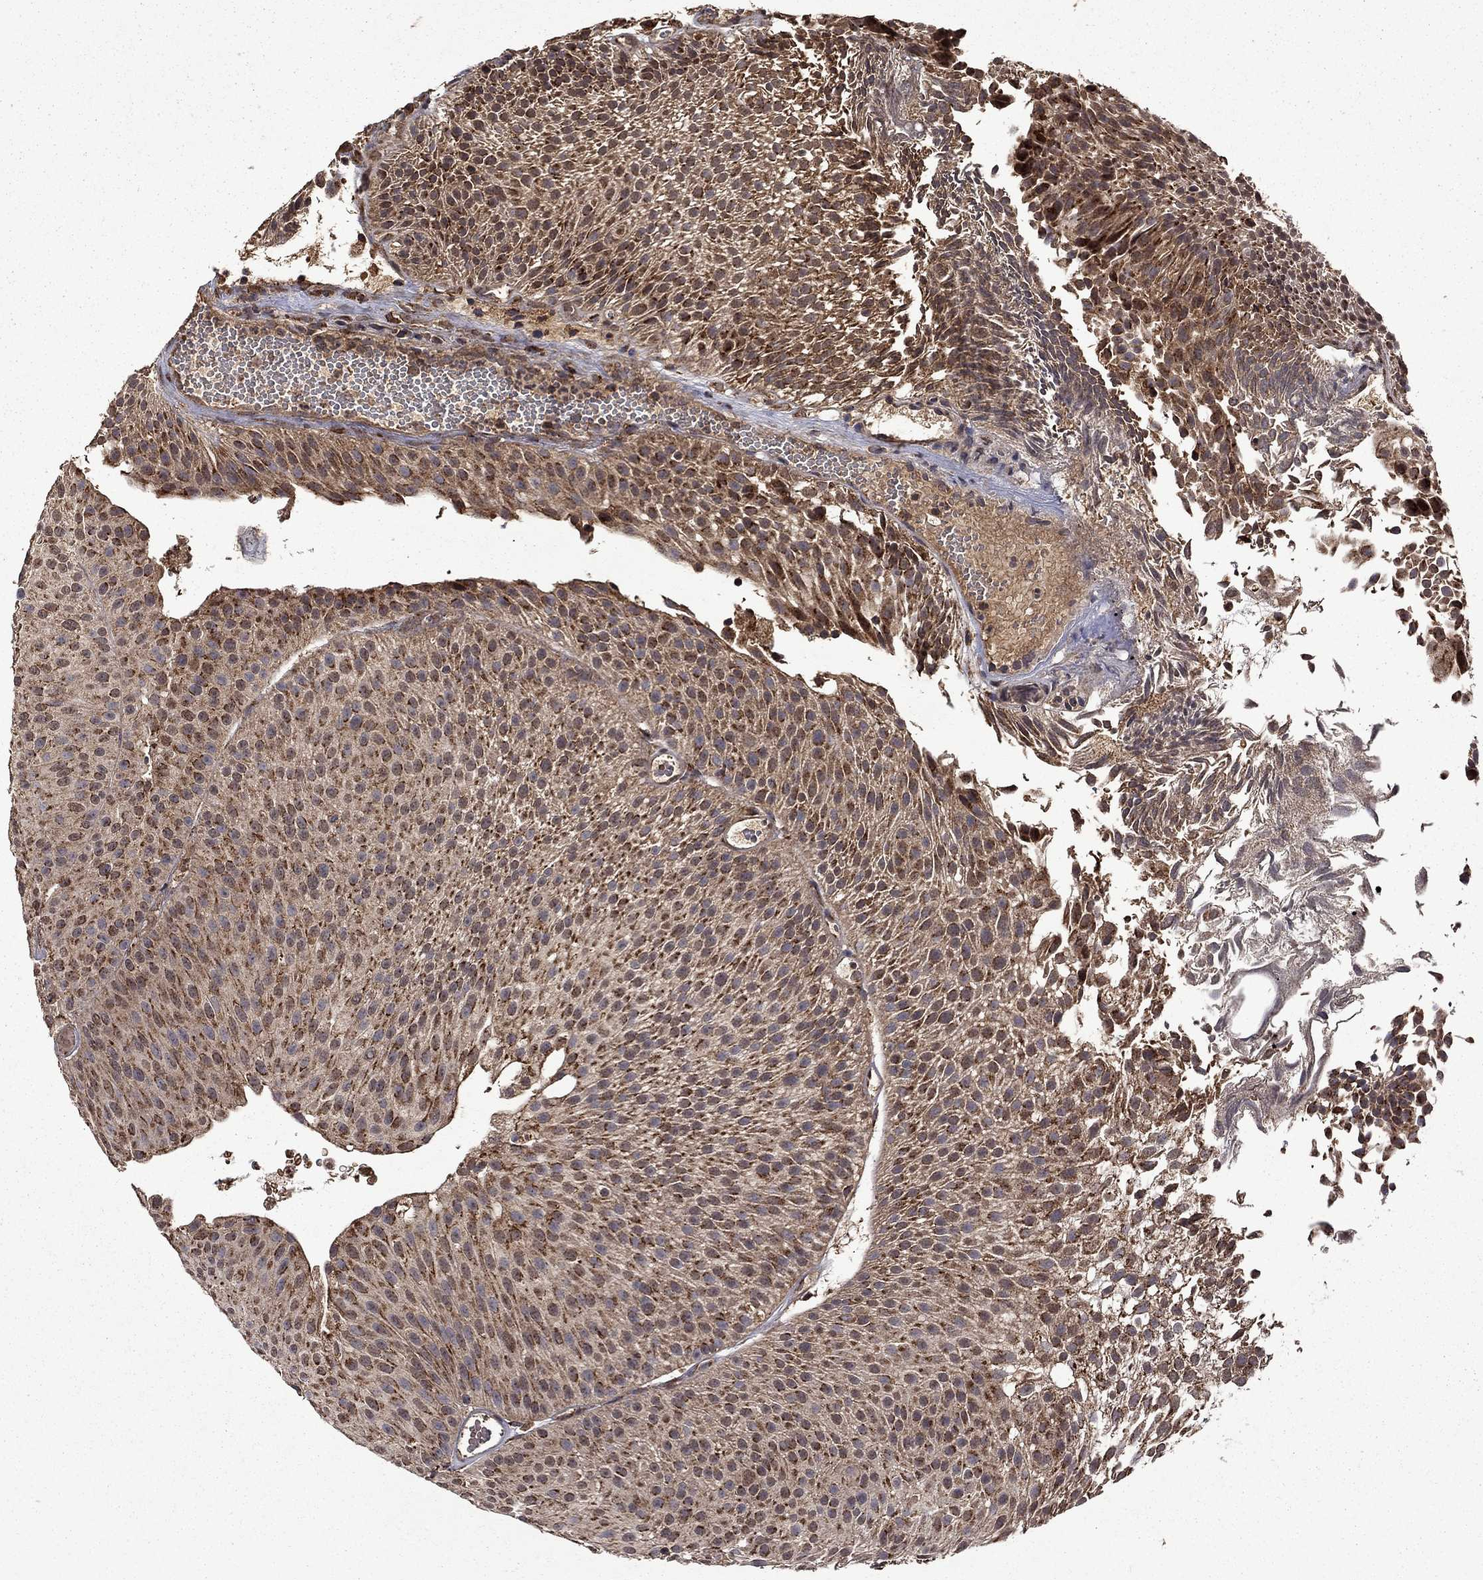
{"staining": {"intensity": "moderate", "quantity": ">75%", "location": "cytoplasmic/membranous,nuclear"}, "tissue": "urothelial cancer", "cell_type": "Tumor cells", "image_type": "cancer", "snomed": [{"axis": "morphology", "description": "Urothelial carcinoma, Low grade"}, {"axis": "topography", "description": "Urinary bladder"}], "caption": "A micrograph of low-grade urothelial carcinoma stained for a protein reveals moderate cytoplasmic/membranous and nuclear brown staining in tumor cells. The protein of interest is stained brown, and the nuclei are stained in blue (DAB IHC with brightfield microscopy, high magnification).", "gene": "ITM2B", "patient": {"sex": "male", "age": 65}}